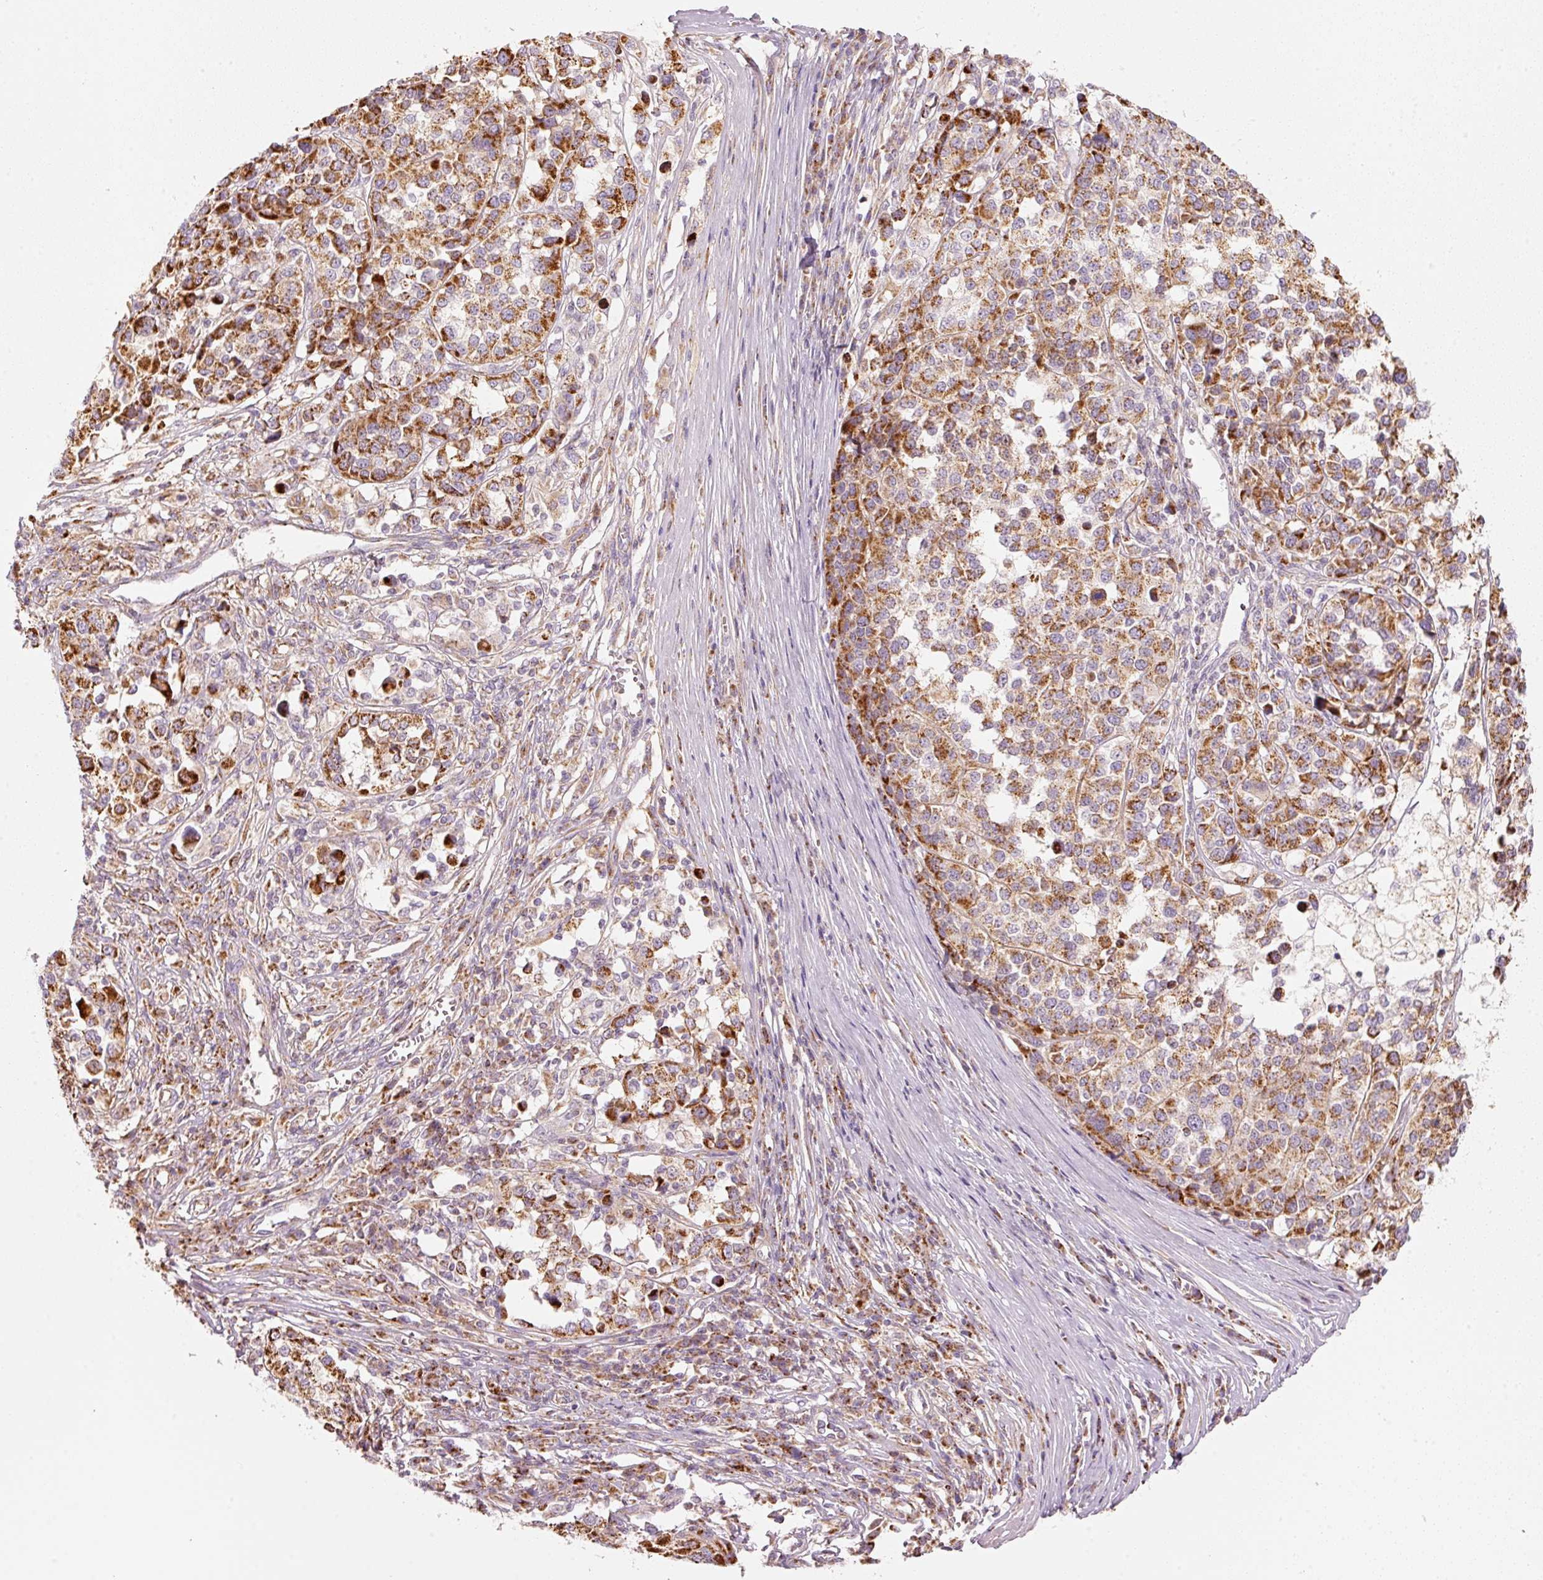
{"staining": {"intensity": "strong", "quantity": "25%-75%", "location": "cytoplasmic/membranous"}, "tissue": "melanoma", "cell_type": "Tumor cells", "image_type": "cancer", "snomed": [{"axis": "morphology", "description": "Malignant melanoma, Metastatic site"}, {"axis": "topography", "description": "Lymph node"}], "caption": "Malignant melanoma (metastatic site) tissue displays strong cytoplasmic/membranous staining in about 25%-75% of tumor cells (DAB IHC, brown staining for protein, blue staining for nuclei).", "gene": "C17orf98", "patient": {"sex": "male", "age": 44}}